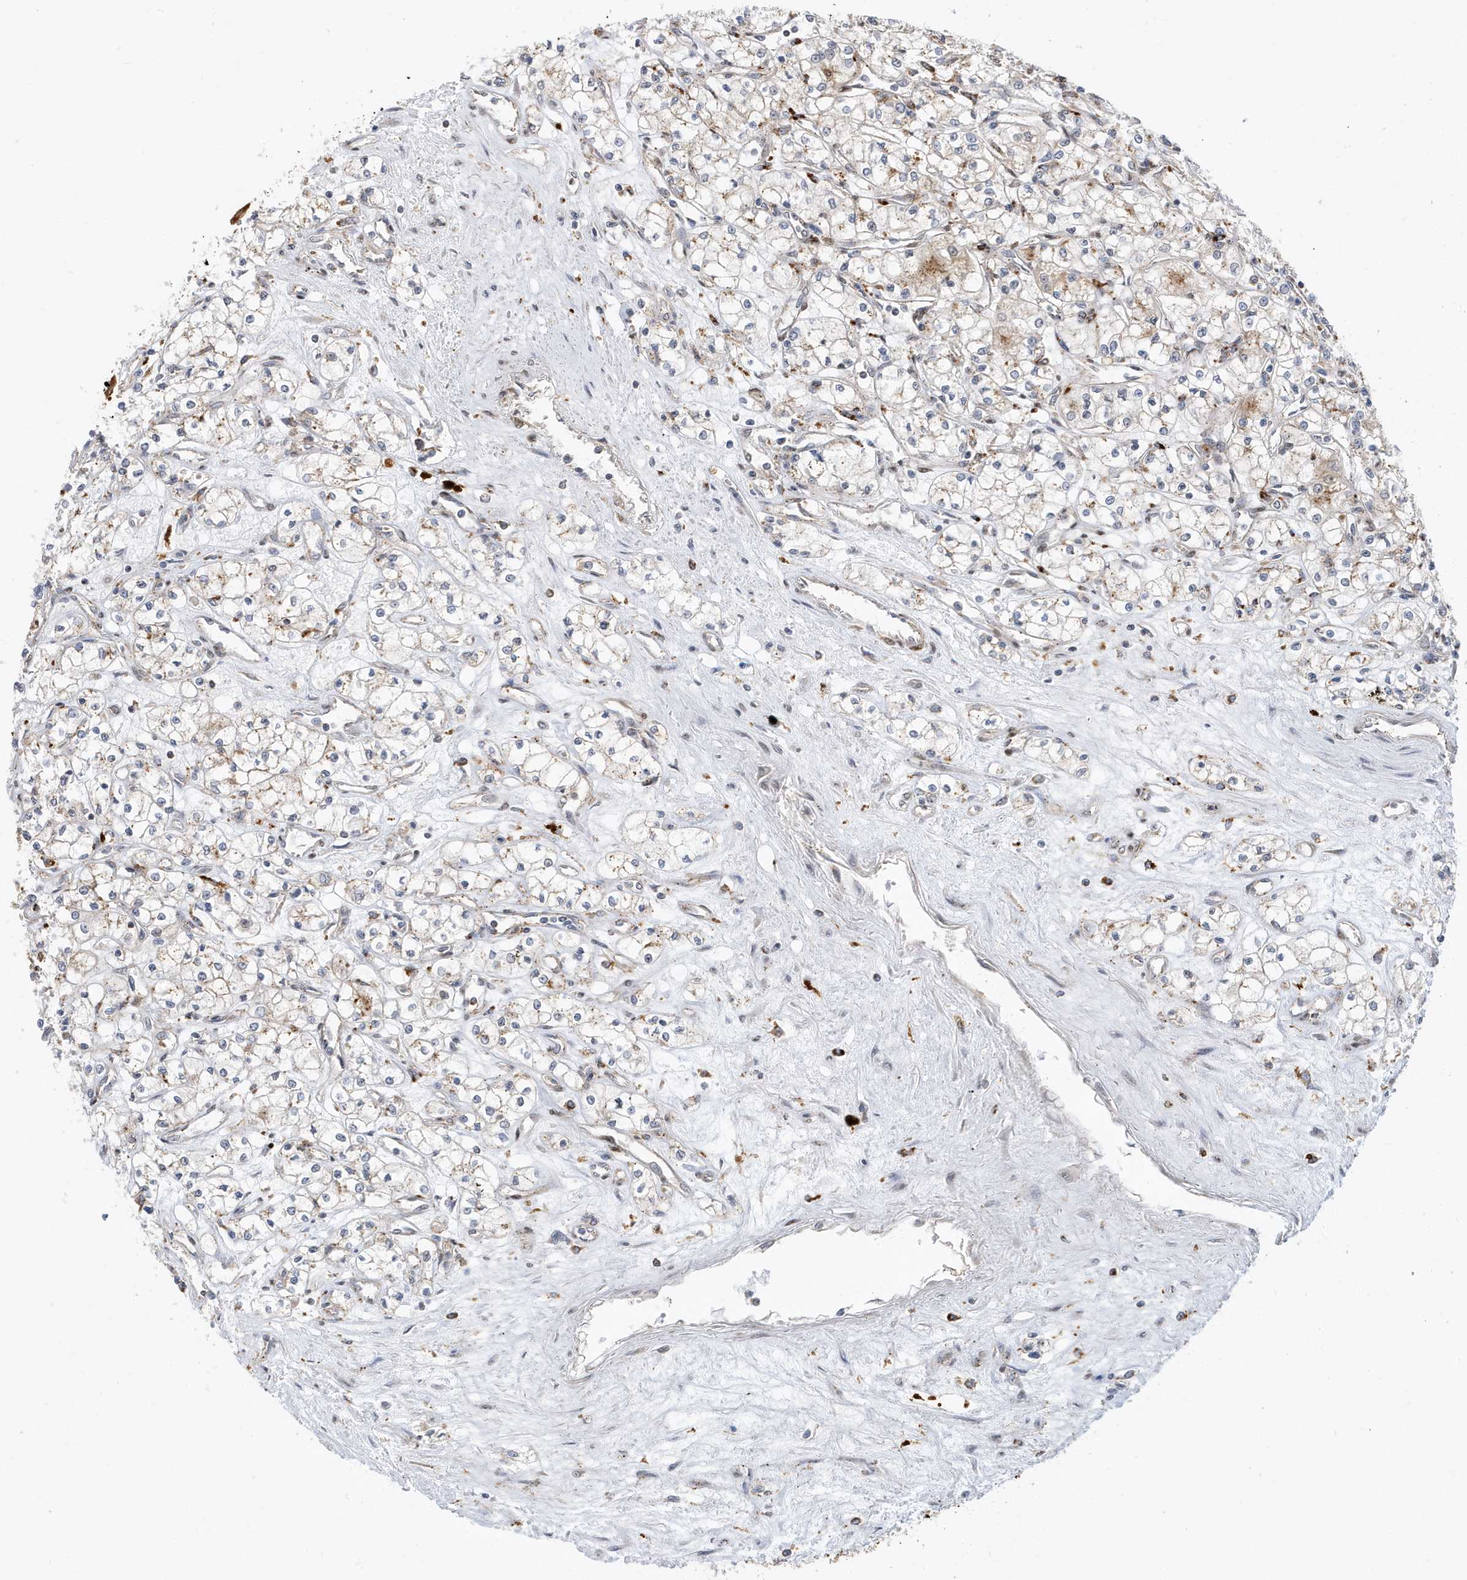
{"staining": {"intensity": "weak", "quantity": "<25%", "location": "cytoplasmic/membranous"}, "tissue": "renal cancer", "cell_type": "Tumor cells", "image_type": "cancer", "snomed": [{"axis": "morphology", "description": "Adenocarcinoma, NOS"}, {"axis": "topography", "description": "Kidney"}], "caption": "The micrograph displays no significant expression in tumor cells of adenocarcinoma (renal).", "gene": "ZNF507", "patient": {"sex": "male", "age": 59}}